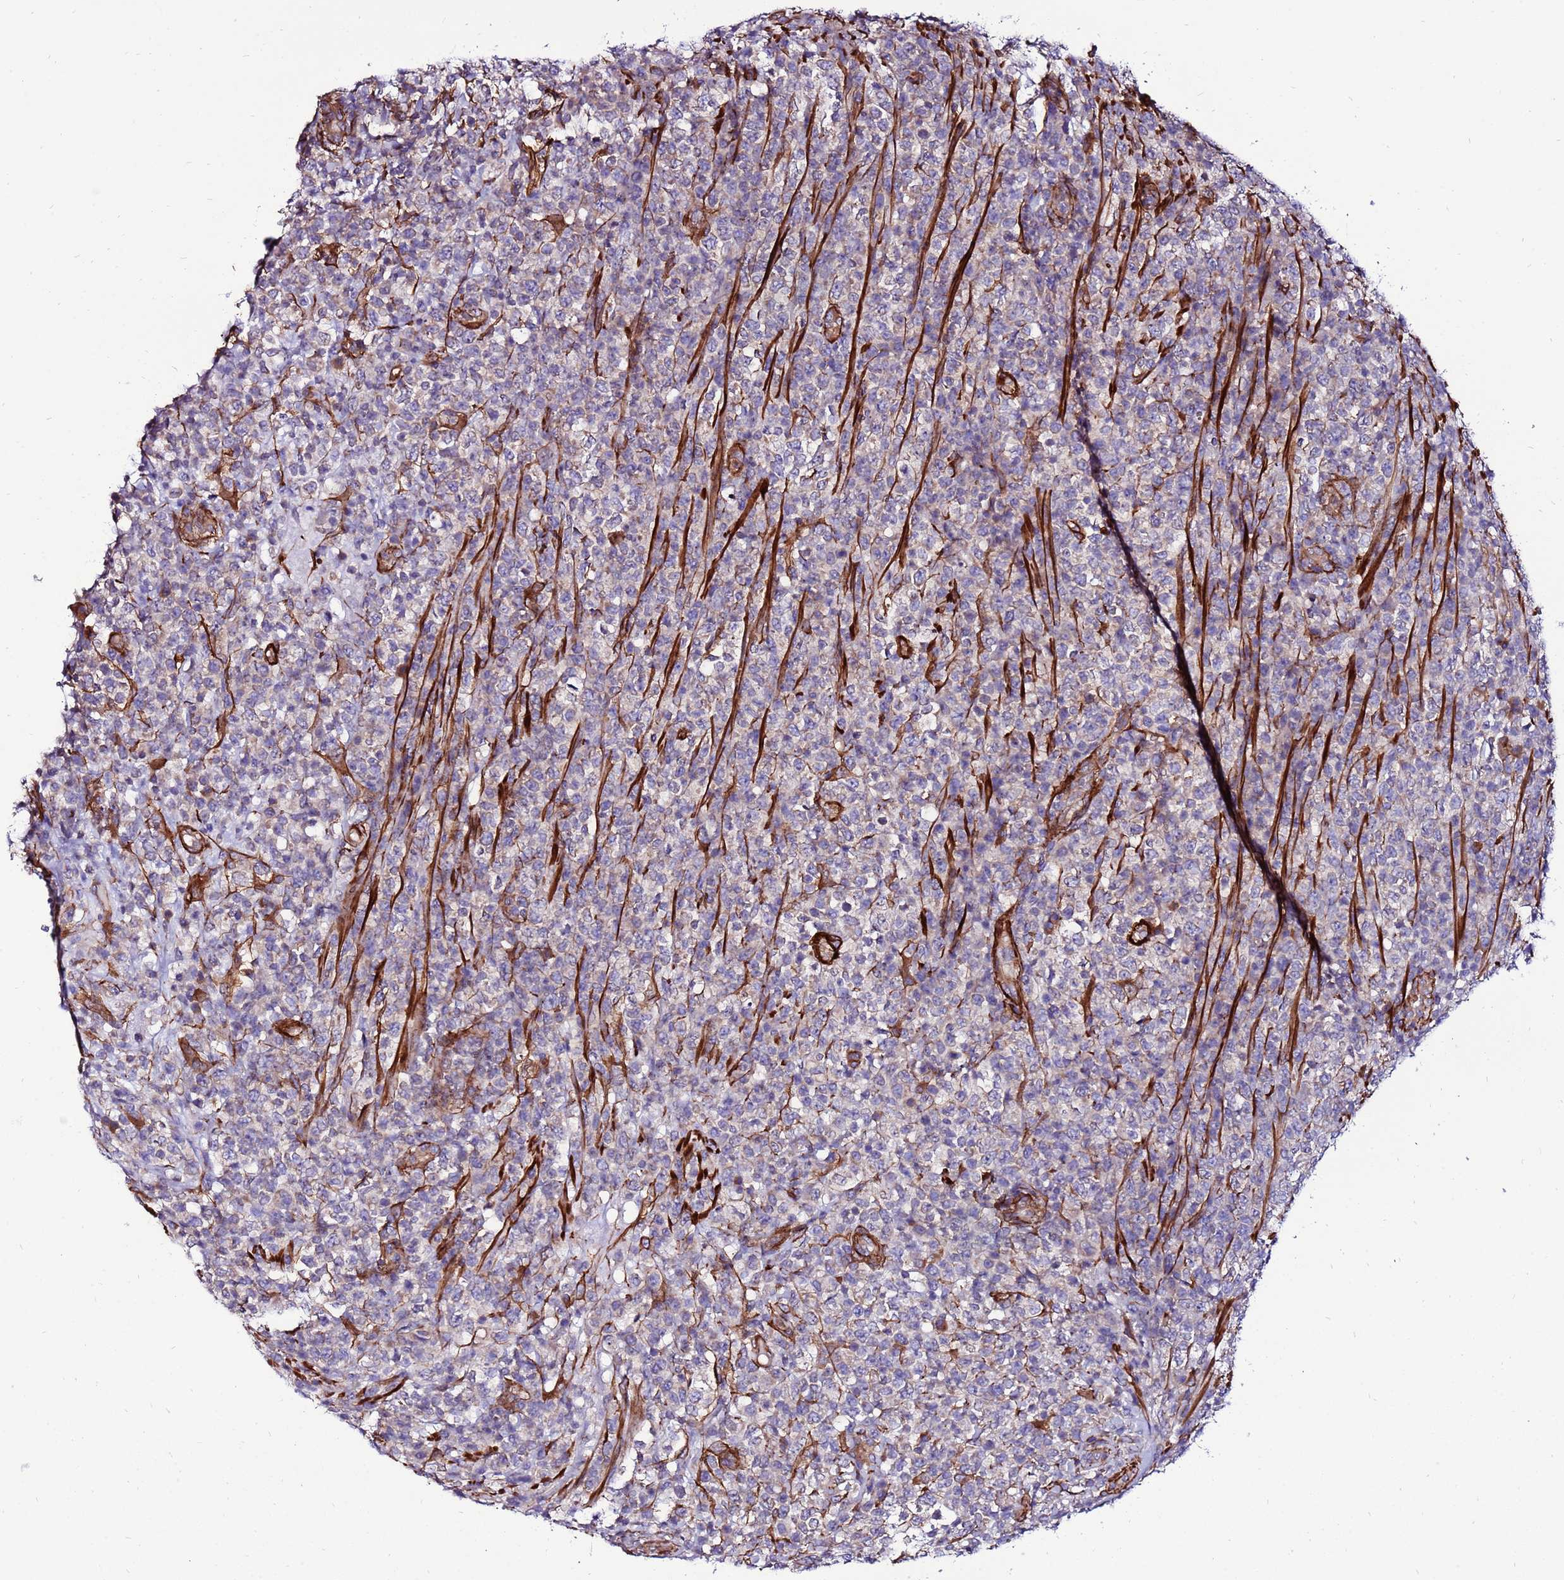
{"staining": {"intensity": "negative", "quantity": "none", "location": "none"}, "tissue": "lymphoma", "cell_type": "Tumor cells", "image_type": "cancer", "snomed": [{"axis": "morphology", "description": "Malignant lymphoma, non-Hodgkin's type, High grade"}, {"axis": "topography", "description": "Colon"}], "caption": "This is an immunohistochemistry (IHC) photomicrograph of human lymphoma. There is no expression in tumor cells.", "gene": "EI24", "patient": {"sex": "female", "age": 53}}